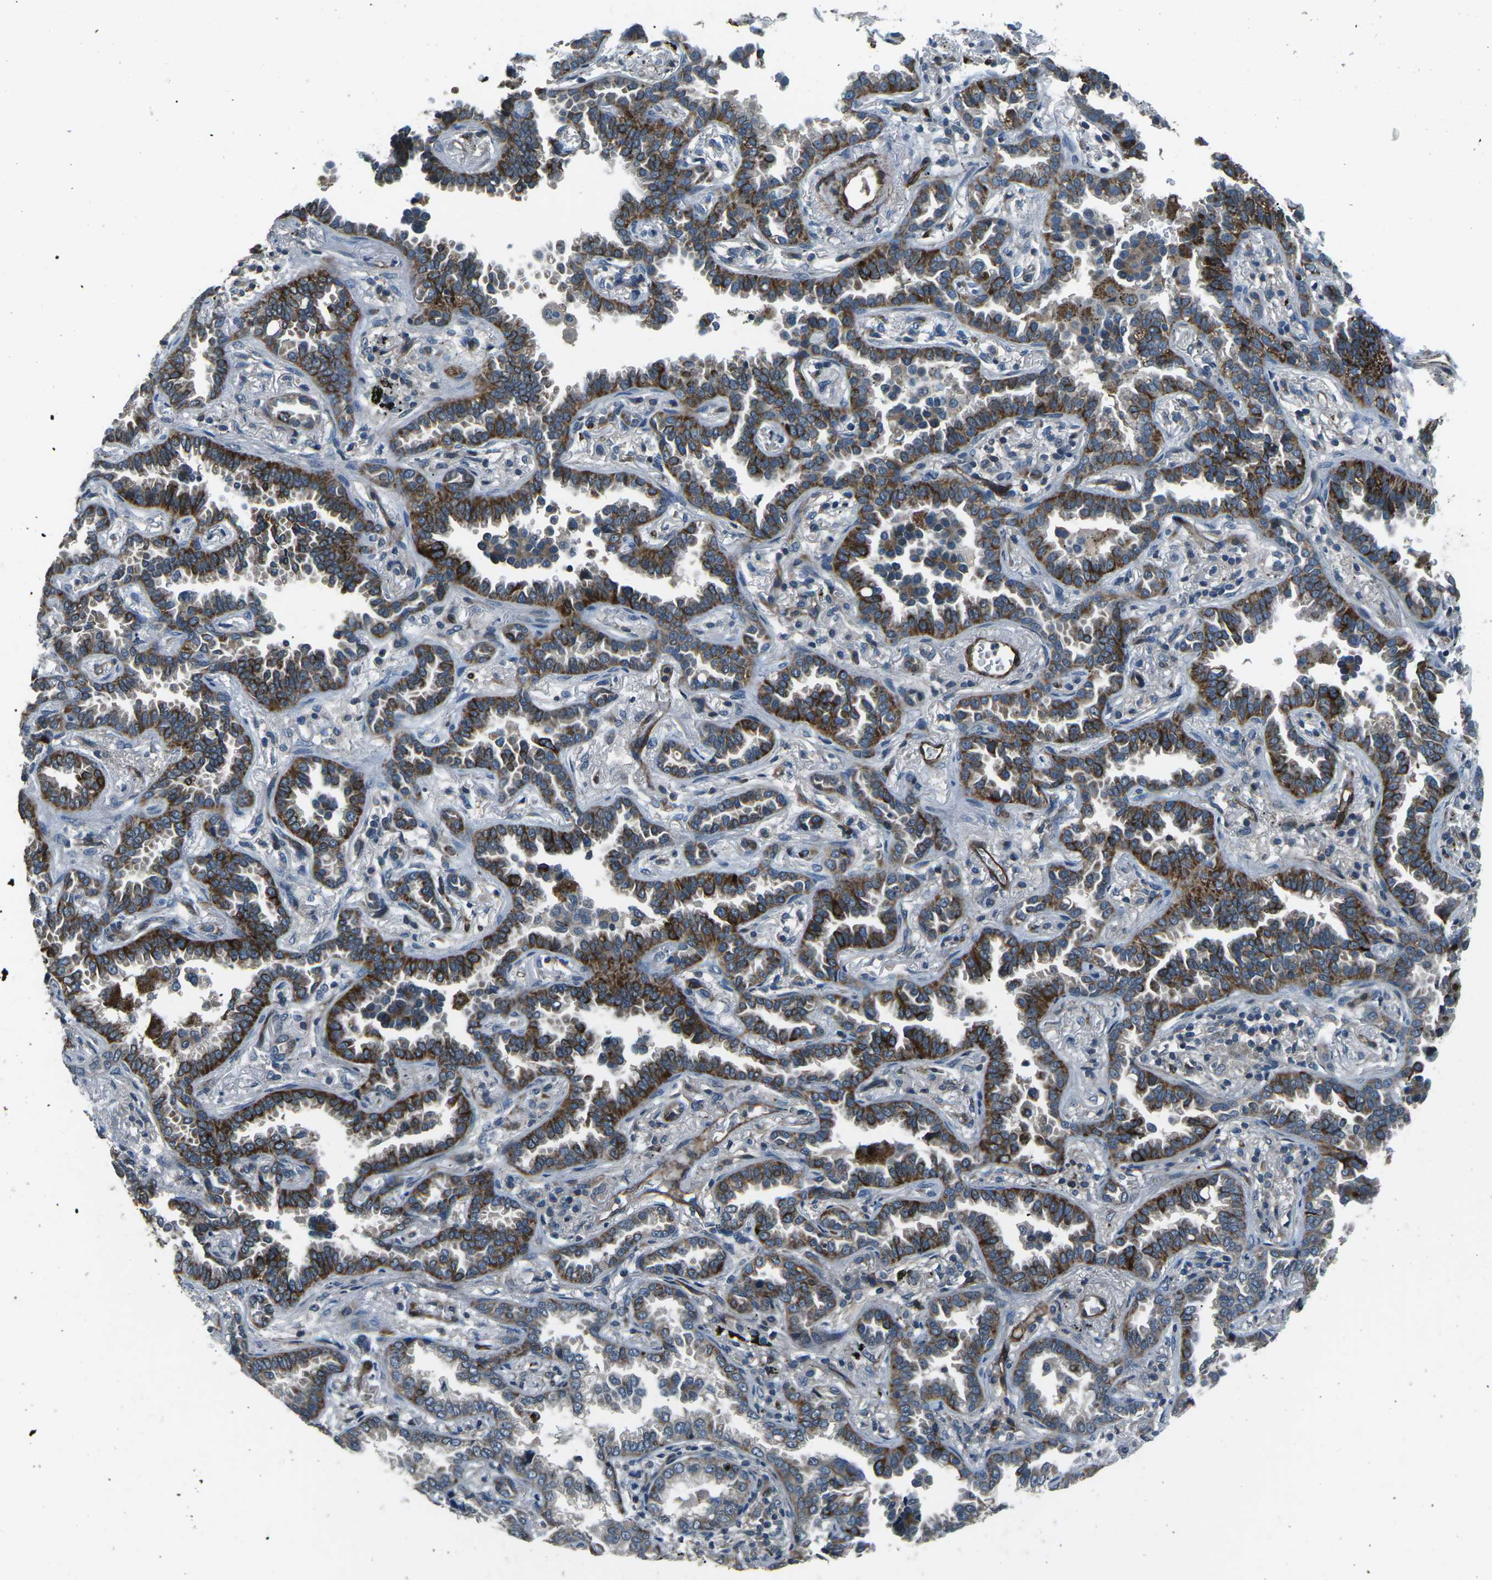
{"staining": {"intensity": "strong", "quantity": "25%-75%", "location": "cytoplasmic/membranous"}, "tissue": "lung cancer", "cell_type": "Tumor cells", "image_type": "cancer", "snomed": [{"axis": "morphology", "description": "Normal tissue, NOS"}, {"axis": "morphology", "description": "Adenocarcinoma, NOS"}, {"axis": "topography", "description": "Lung"}], "caption": "Immunohistochemistry (IHC) photomicrograph of neoplastic tissue: human adenocarcinoma (lung) stained using immunohistochemistry reveals high levels of strong protein expression localized specifically in the cytoplasmic/membranous of tumor cells, appearing as a cytoplasmic/membranous brown color.", "gene": "AFAP1", "patient": {"sex": "male", "age": 59}}